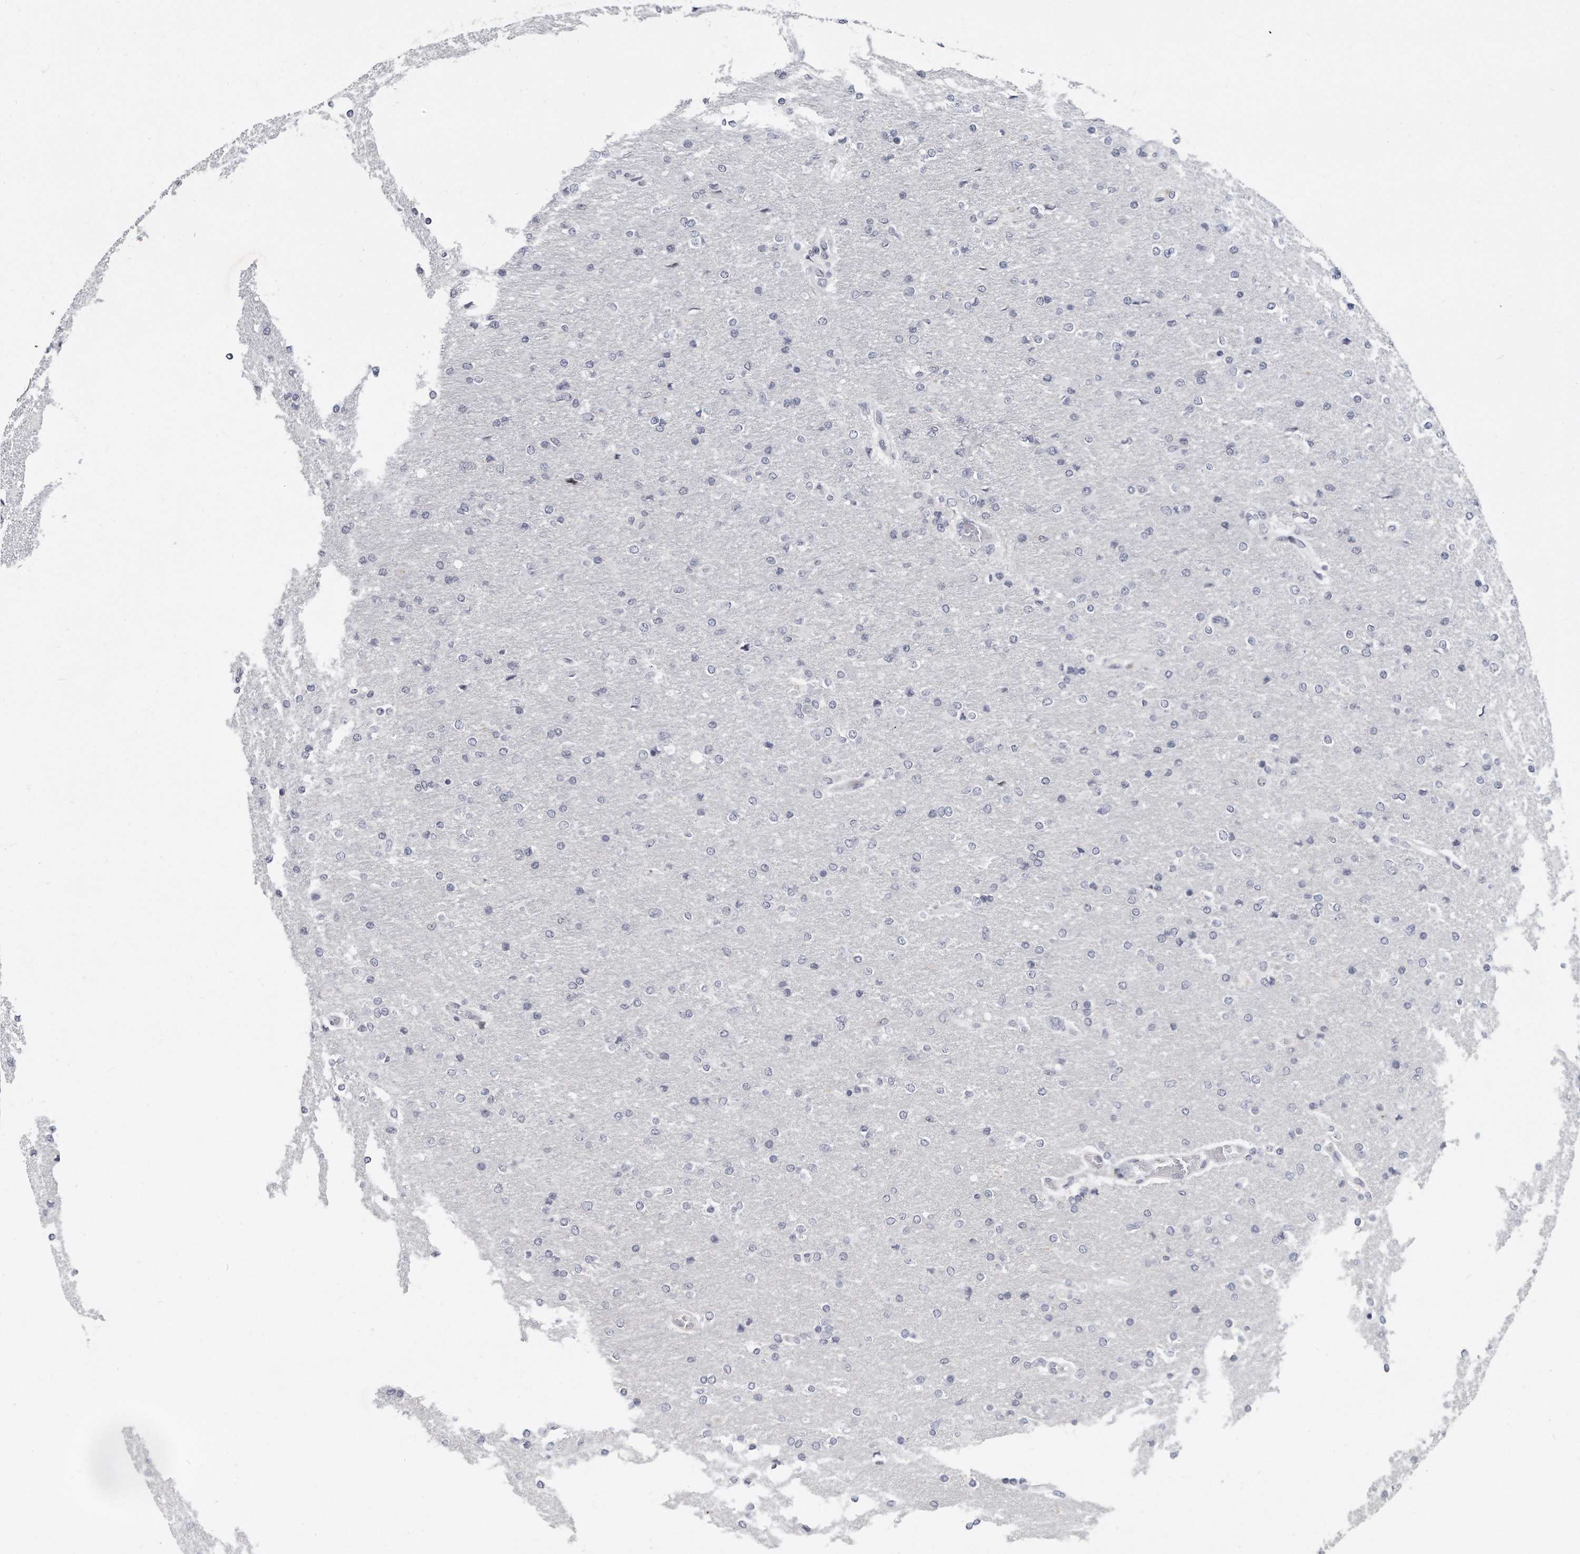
{"staining": {"intensity": "negative", "quantity": "none", "location": "none"}, "tissue": "glioma", "cell_type": "Tumor cells", "image_type": "cancer", "snomed": [{"axis": "morphology", "description": "Glioma, malignant, High grade"}, {"axis": "topography", "description": "Cerebral cortex"}], "caption": "Immunohistochemical staining of human malignant glioma (high-grade) shows no significant positivity in tumor cells. (Stains: DAB (3,3'-diaminobenzidine) IHC with hematoxylin counter stain, Microscopy: brightfield microscopy at high magnification).", "gene": "TFCP2L1", "patient": {"sex": "female", "age": 36}}